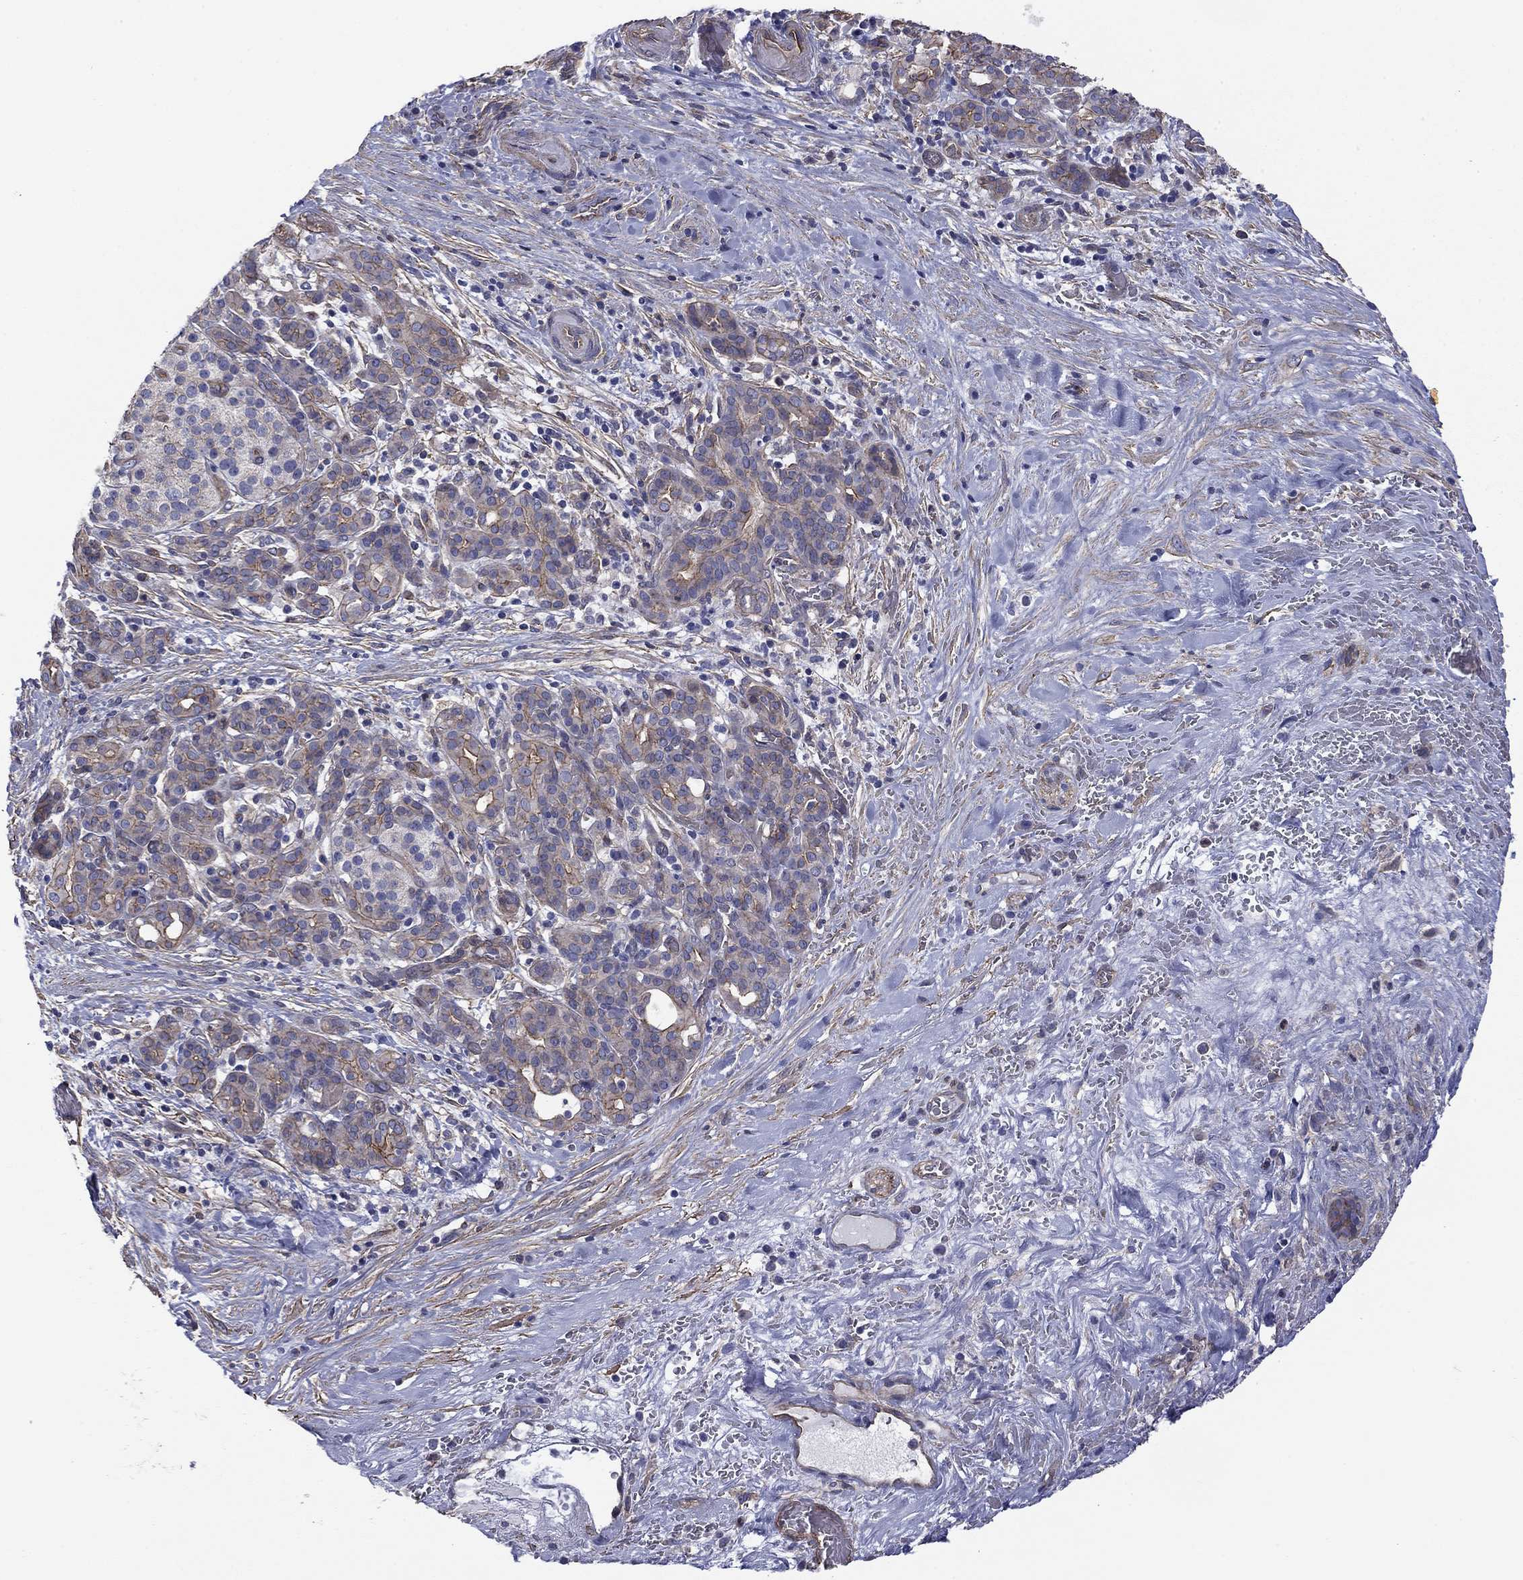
{"staining": {"intensity": "moderate", "quantity": "25%-75%", "location": "cytoplasmic/membranous"}, "tissue": "pancreatic cancer", "cell_type": "Tumor cells", "image_type": "cancer", "snomed": [{"axis": "morphology", "description": "Adenocarcinoma, NOS"}, {"axis": "topography", "description": "Pancreas"}], "caption": "DAB (3,3'-diaminobenzidine) immunohistochemical staining of pancreatic cancer demonstrates moderate cytoplasmic/membranous protein expression in approximately 25%-75% of tumor cells.", "gene": "TCHH", "patient": {"sex": "male", "age": 44}}